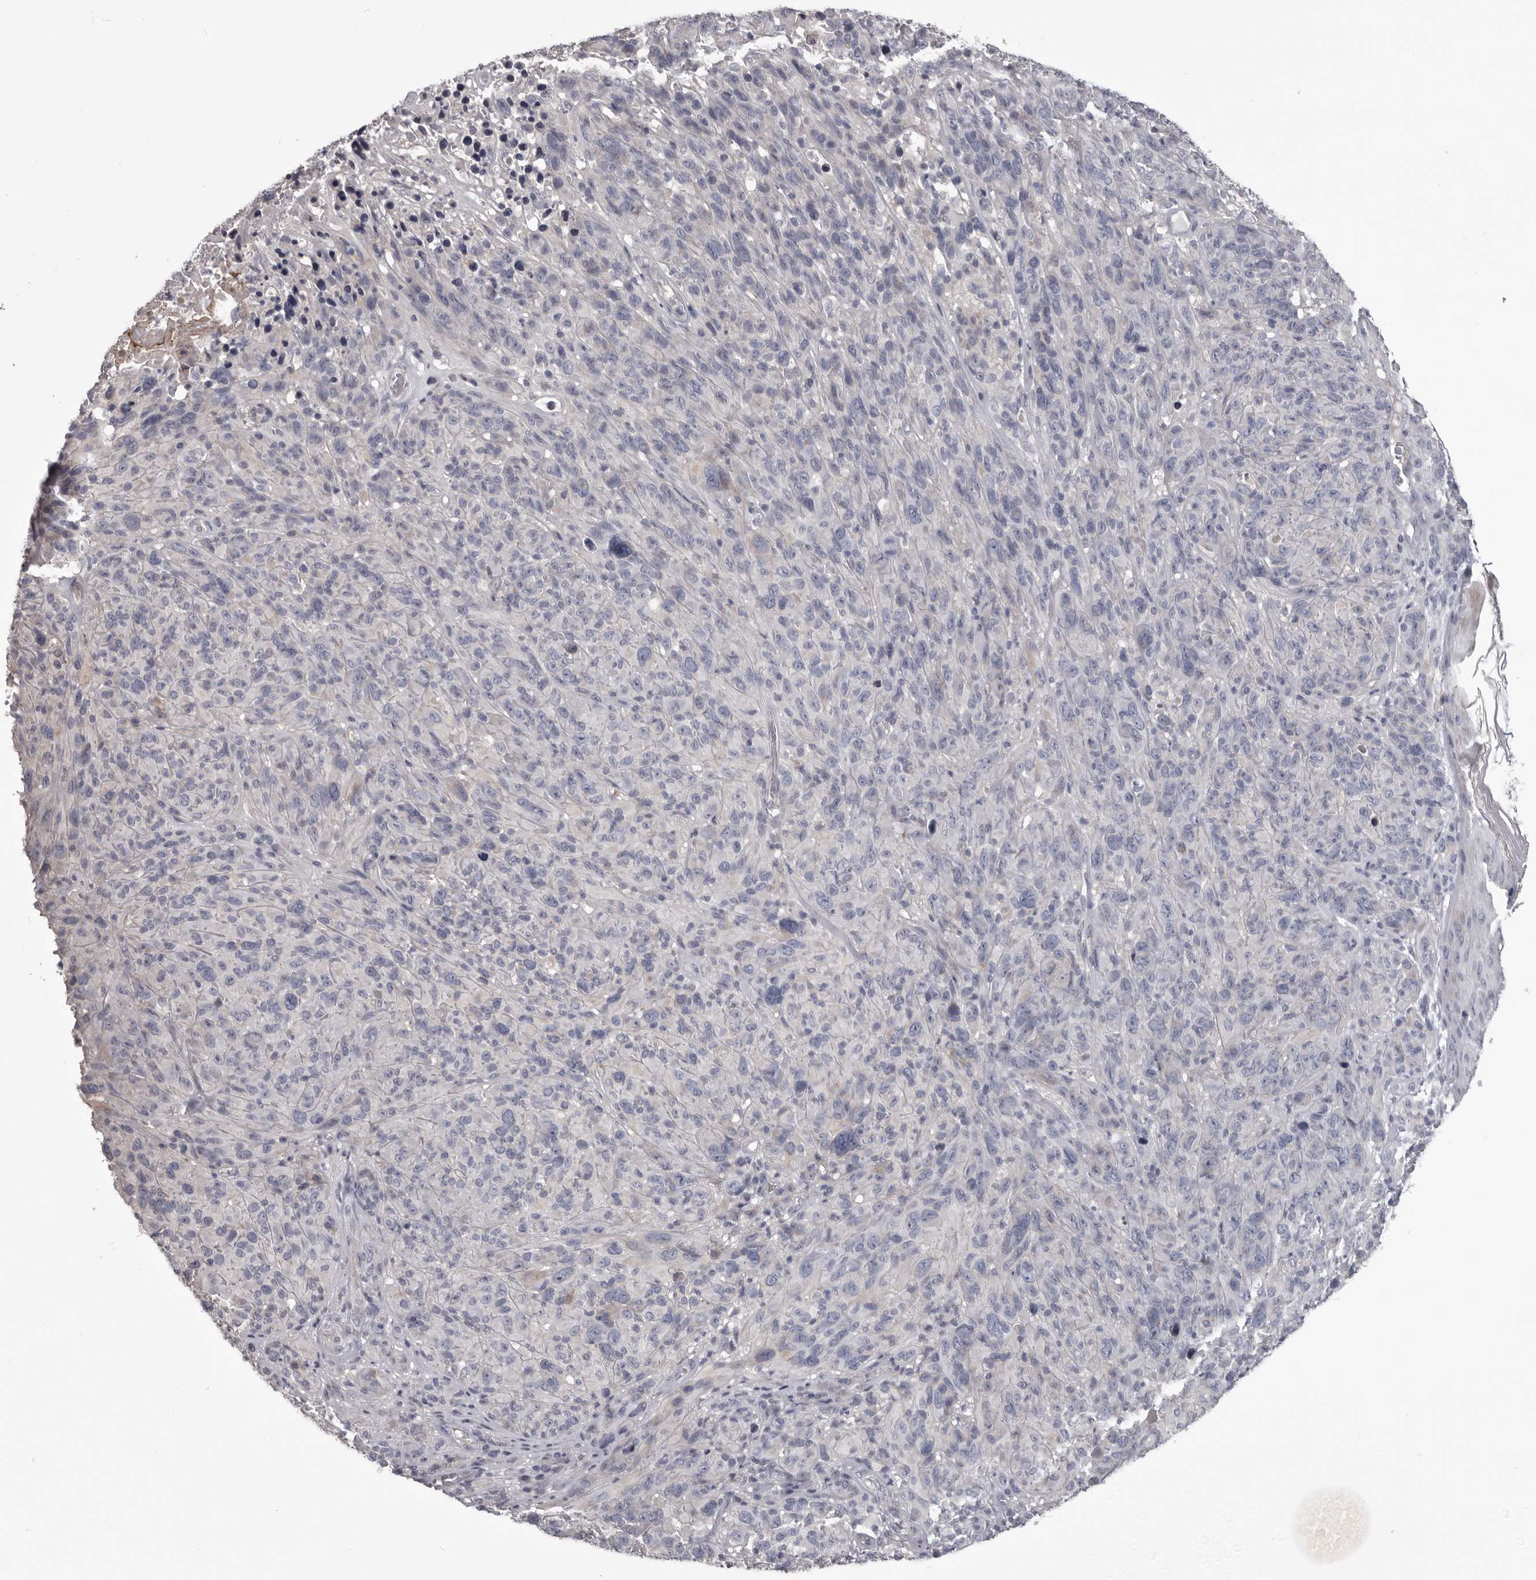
{"staining": {"intensity": "negative", "quantity": "none", "location": "none"}, "tissue": "melanoma", "cell_type": "Tumor cells", "image_type": "cancer", "snomed": [{"axis": "morphology", "description": "Malignant melanoma, NOS"}, {"axis": "topography", "description": "Skin of head"}], "caption": "Melanoma was stained to show a protein in brown. There is no significant staining in tumor cells.", "gene": "LPAR6", "patient": {"sex": "male", "age": 96}}